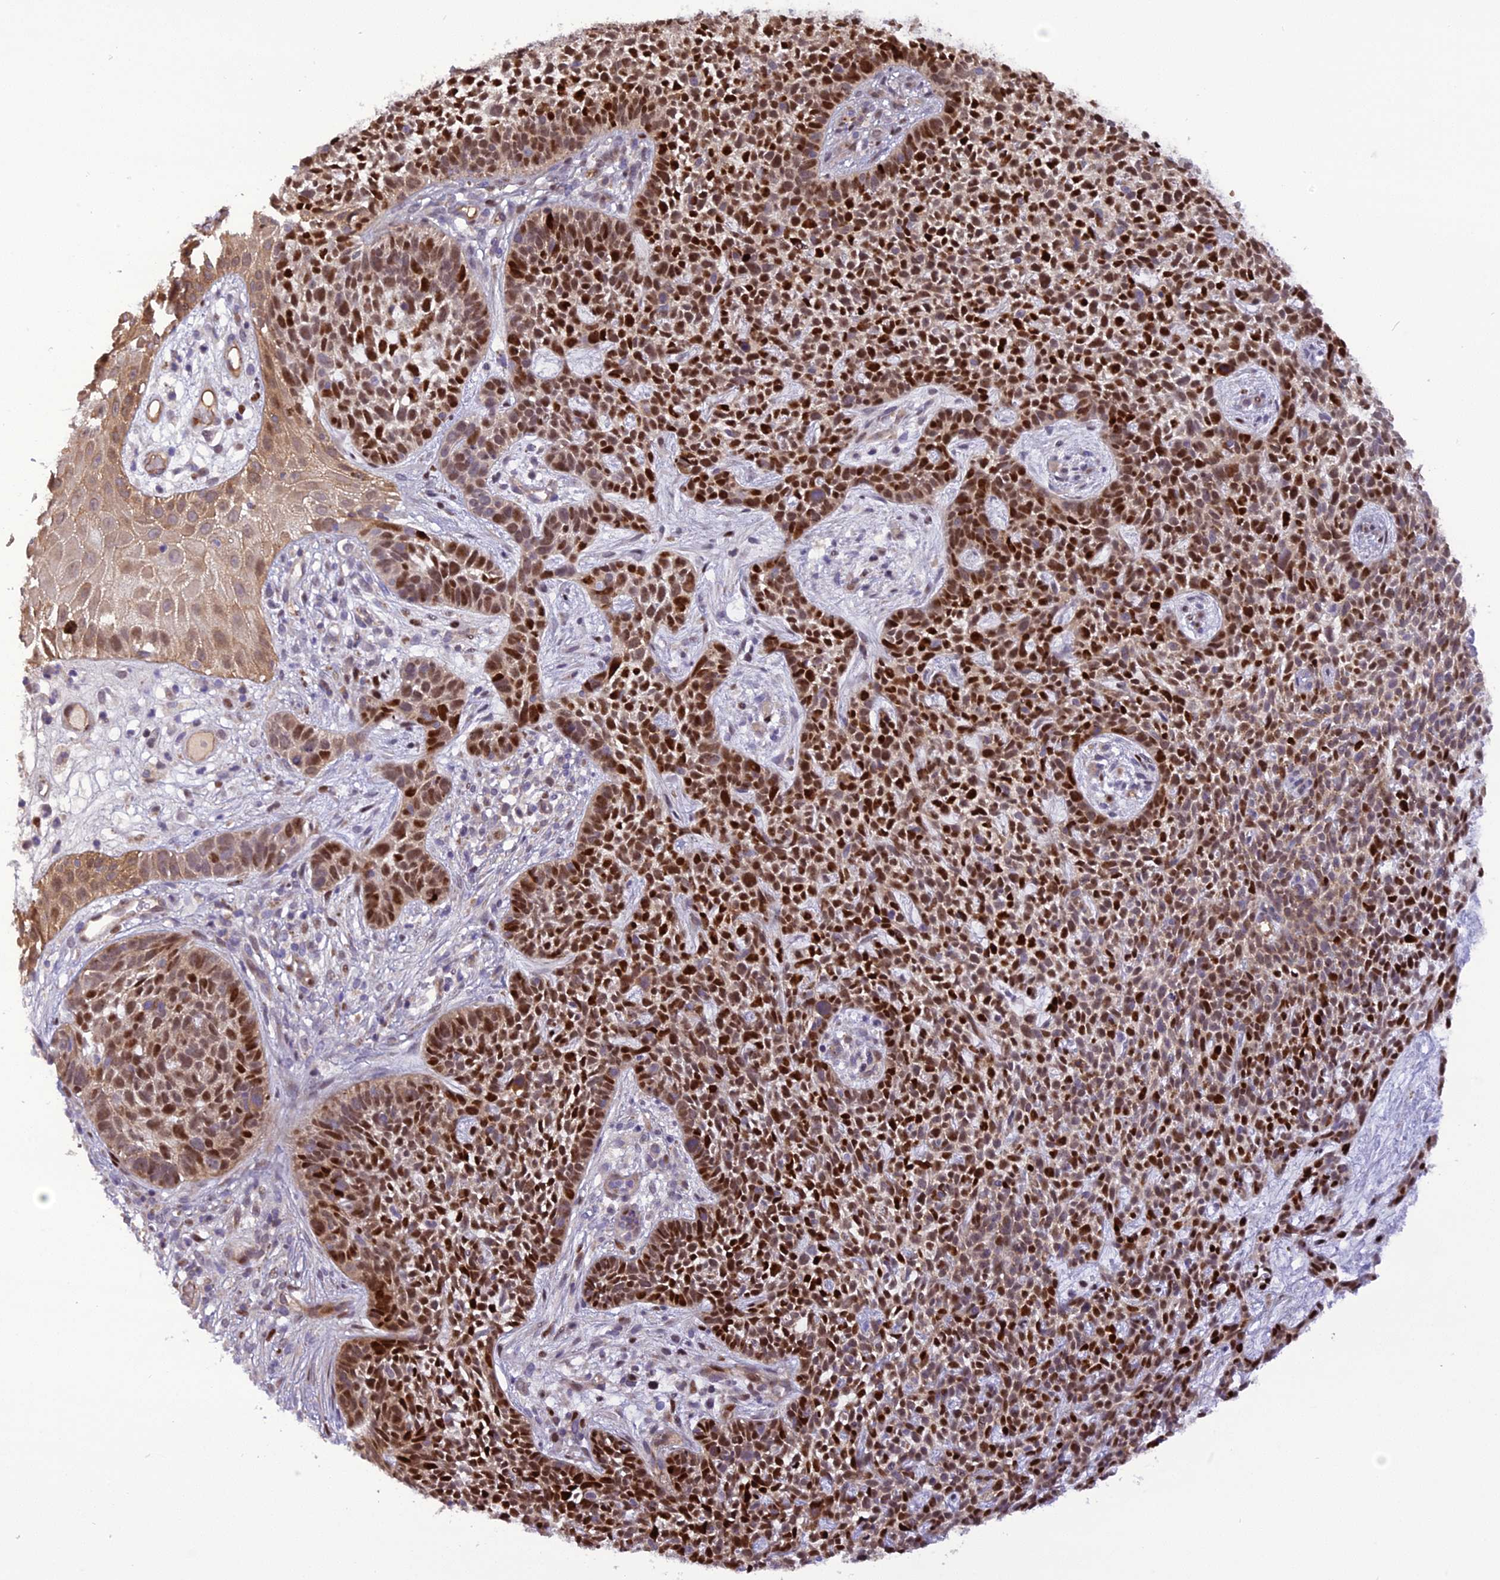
{"staining": {"intensity": "strong", "quantity": ">75%", "location": "nuclear"}, "tissue": "skin cancer", "cell_type": "Tumor cells", "image_type": "cancer", "snomed": [{"axis": "morphology", "description": "Basal cell carcinoma"}, {"axis": "topography", "description": "Skin"}], "caption": "Immunohistochemical staining of human basal cell carcinoma (skin) displays high levels of strong nuclear staining in about >75% of tumor cells. (DAB IHC with brightfield microscopy, high magnification).", "gene": "MICALL1", "patient": {"sex": "female", "age": 84}}